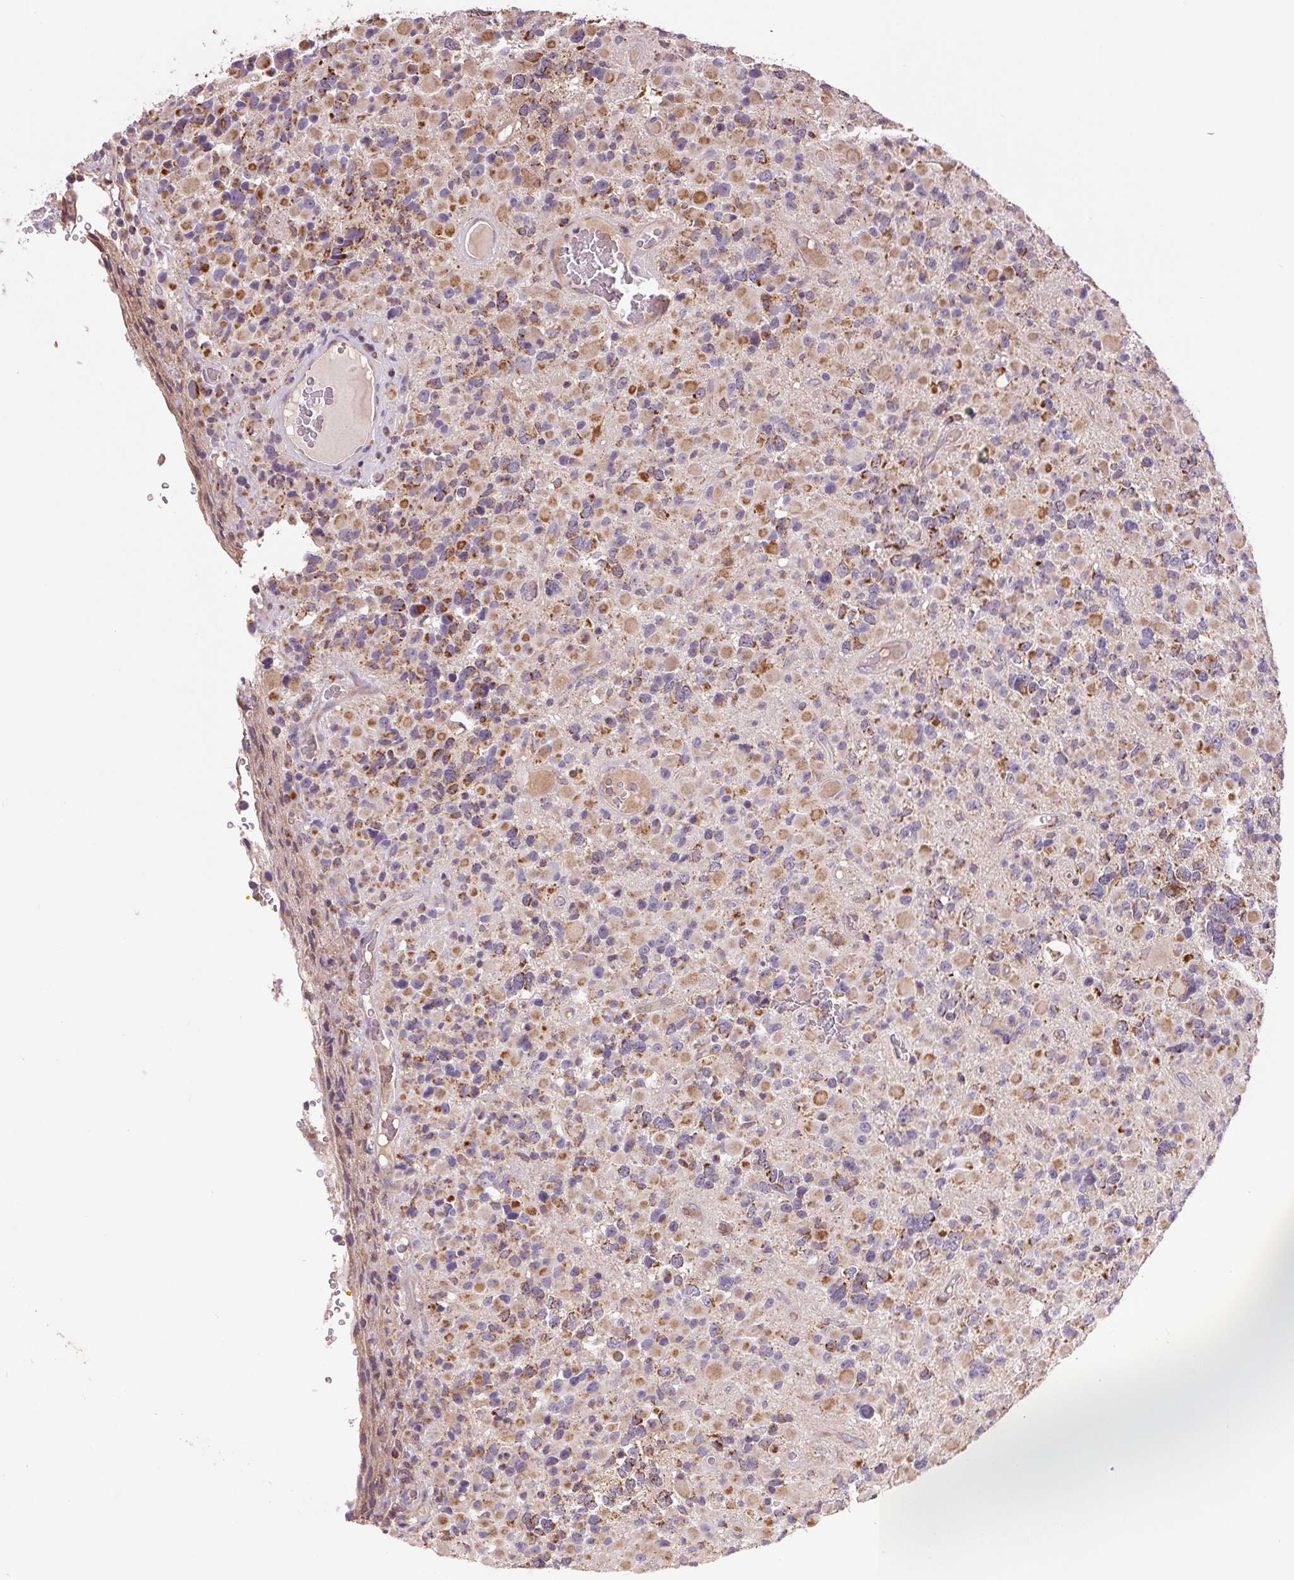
{"staining": {"intensity": "moderate", "quantity": "25%-75%", "location": "cytoplasmic/membranous"}, "tissue": "glioma", "cell_type": "Tumor cells", "image_type": "cancer", "snomed": [{"axis": "morphology", "description": "Glioma, malignant, High grade"}, {"axis": "topography", "description": "Brain"}], "caption": "About 25%-75% of tumor cells in human glioma demonstrate moderate cytoplasmic/membranous protein expression as visualized by brown immunohistochemical staining.", "gene": "DGUOK", "patient": {"sex": "female", "age": 40}}